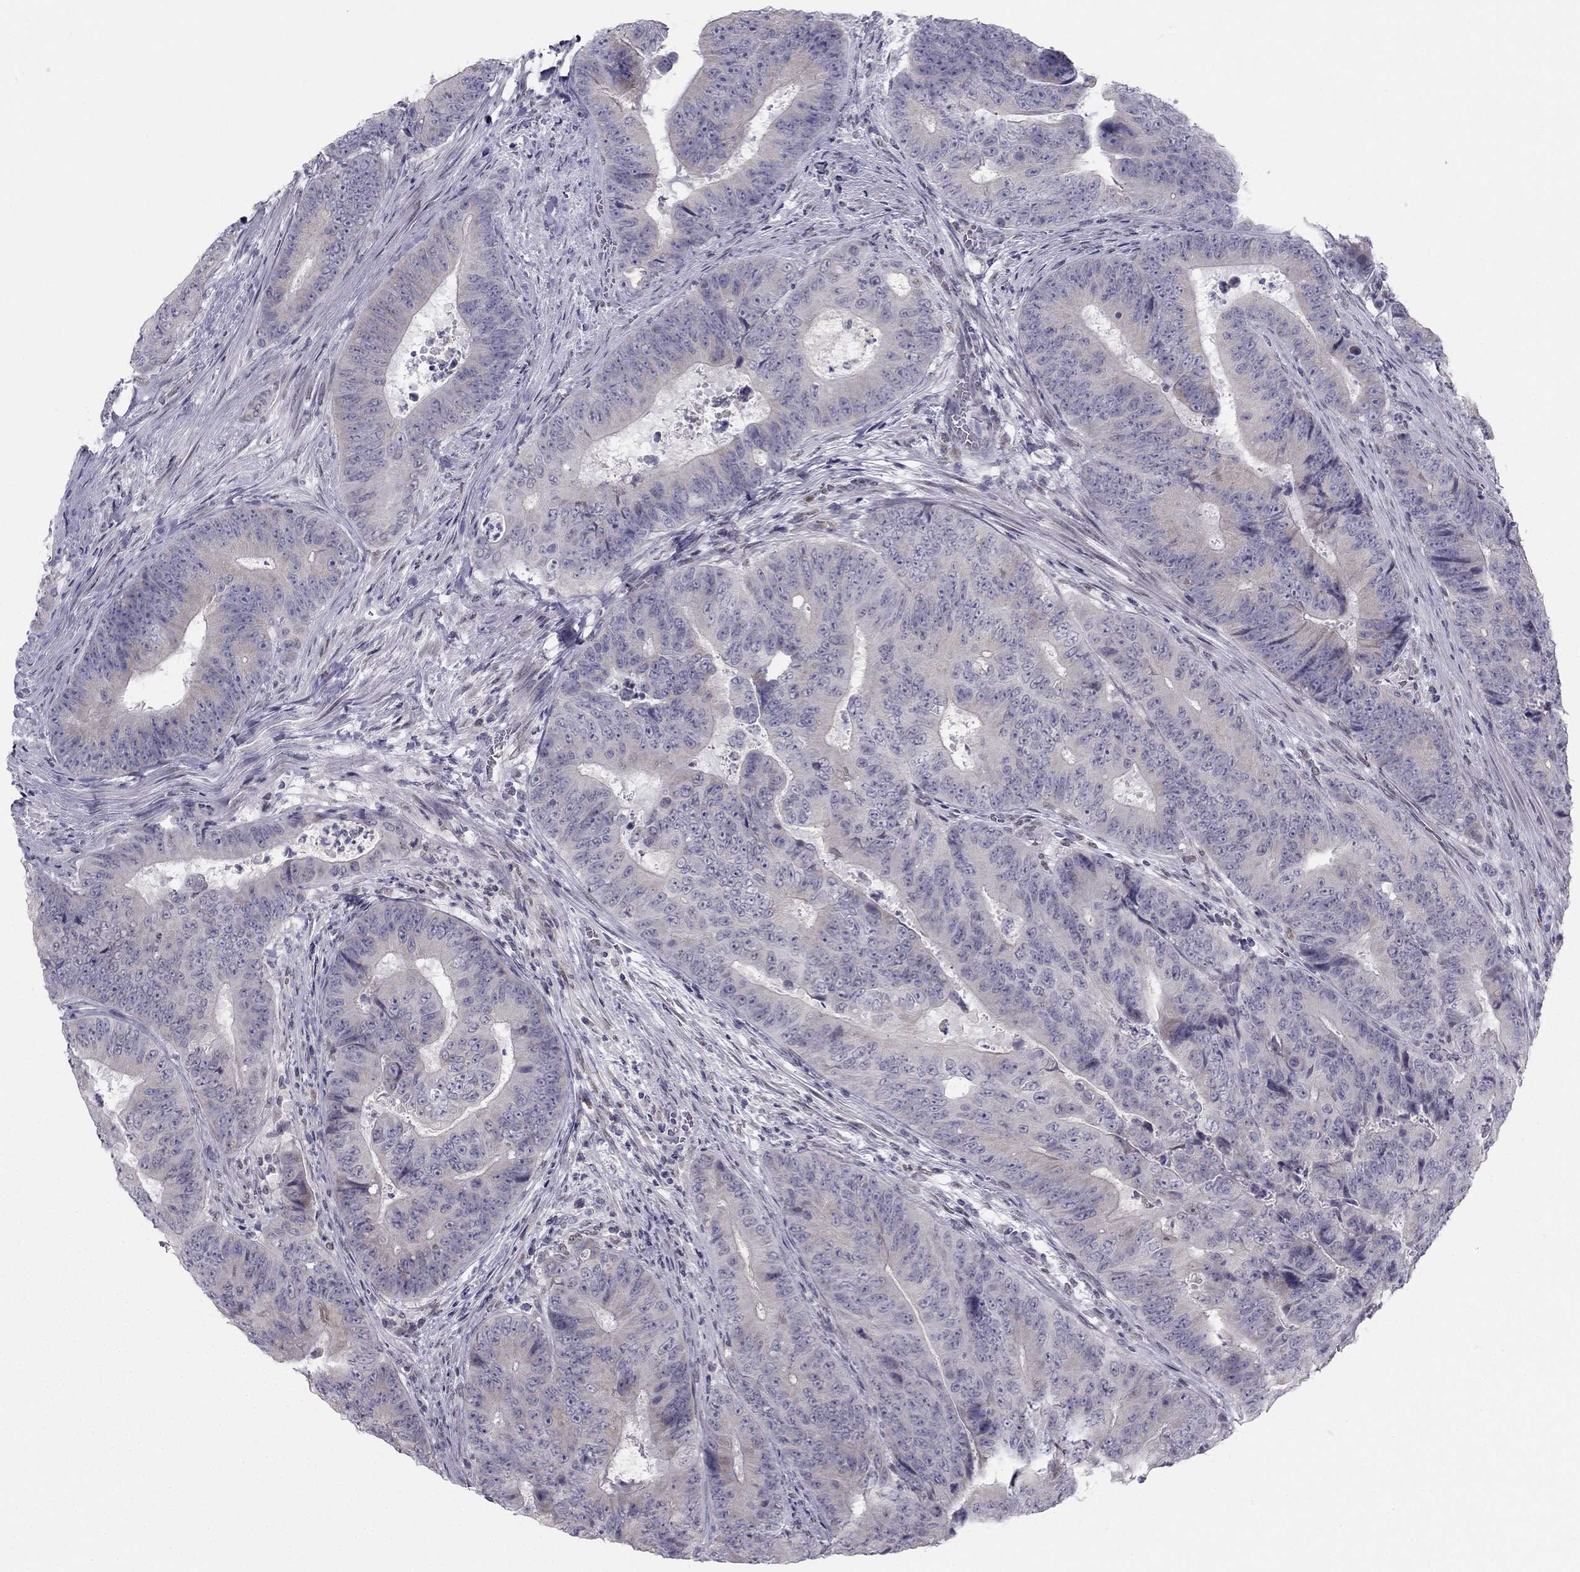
{"staining": {"intensity": "negative", "quantity": "none", "location": "none"}, "tissue": "colorectal cancer", "cell_type": "Tumor cells", "image_type": "cancer", "snomed": [{"axis": "morphology", "description": "Adenocarcinoma, NOS"}, {"axis": "topography", "description": "Colon"}], "caption": "This is an IHC histopathology image of colorectal cancer. There is no staining in tumor cells.", "gene": "TRPS1", "patient": {"sex": "female", "age": 48}}